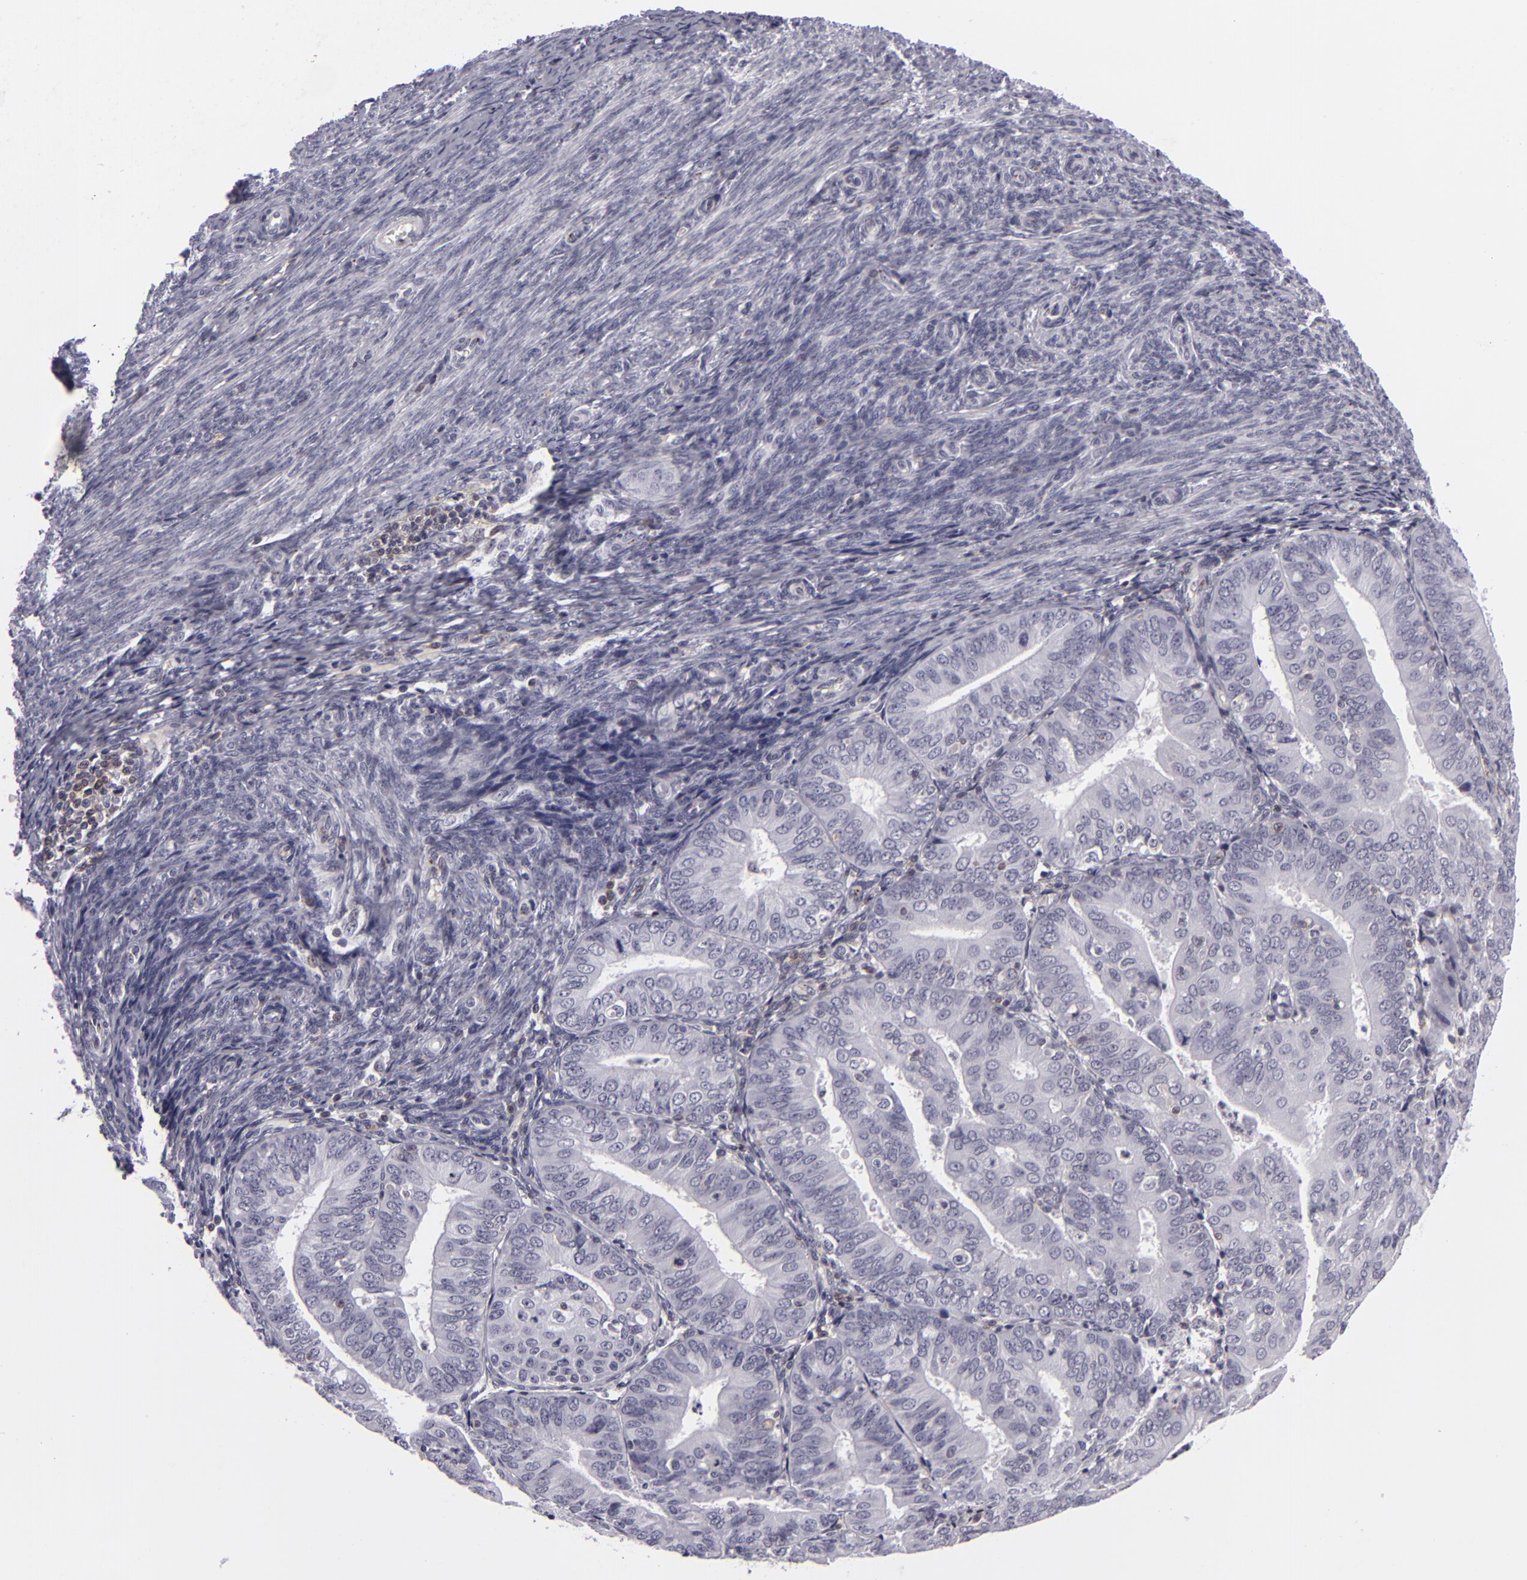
{"staining": {"intensity": "negative", "quantity": "none", "location": "none"}, "tissue": "endometrial cancer", "cell_type": "Tumor cells", "image_type": "cancer", "snomed": [{"axis": "morphology", "description": "Adenocarcinoma, NOS"}, {"axis": "topography", "description": "Endometrium"}], "caption": "A histopathology image of endometrial adenocarcinoma stained for a protein demonstrates no brown staining in tumor cells. (DAB (3,3'-diaminobenzidine) immunohistochemistry, high magnification).", "gene": "KCNAB2", "patient": {"sex": "female", "age": 79}}